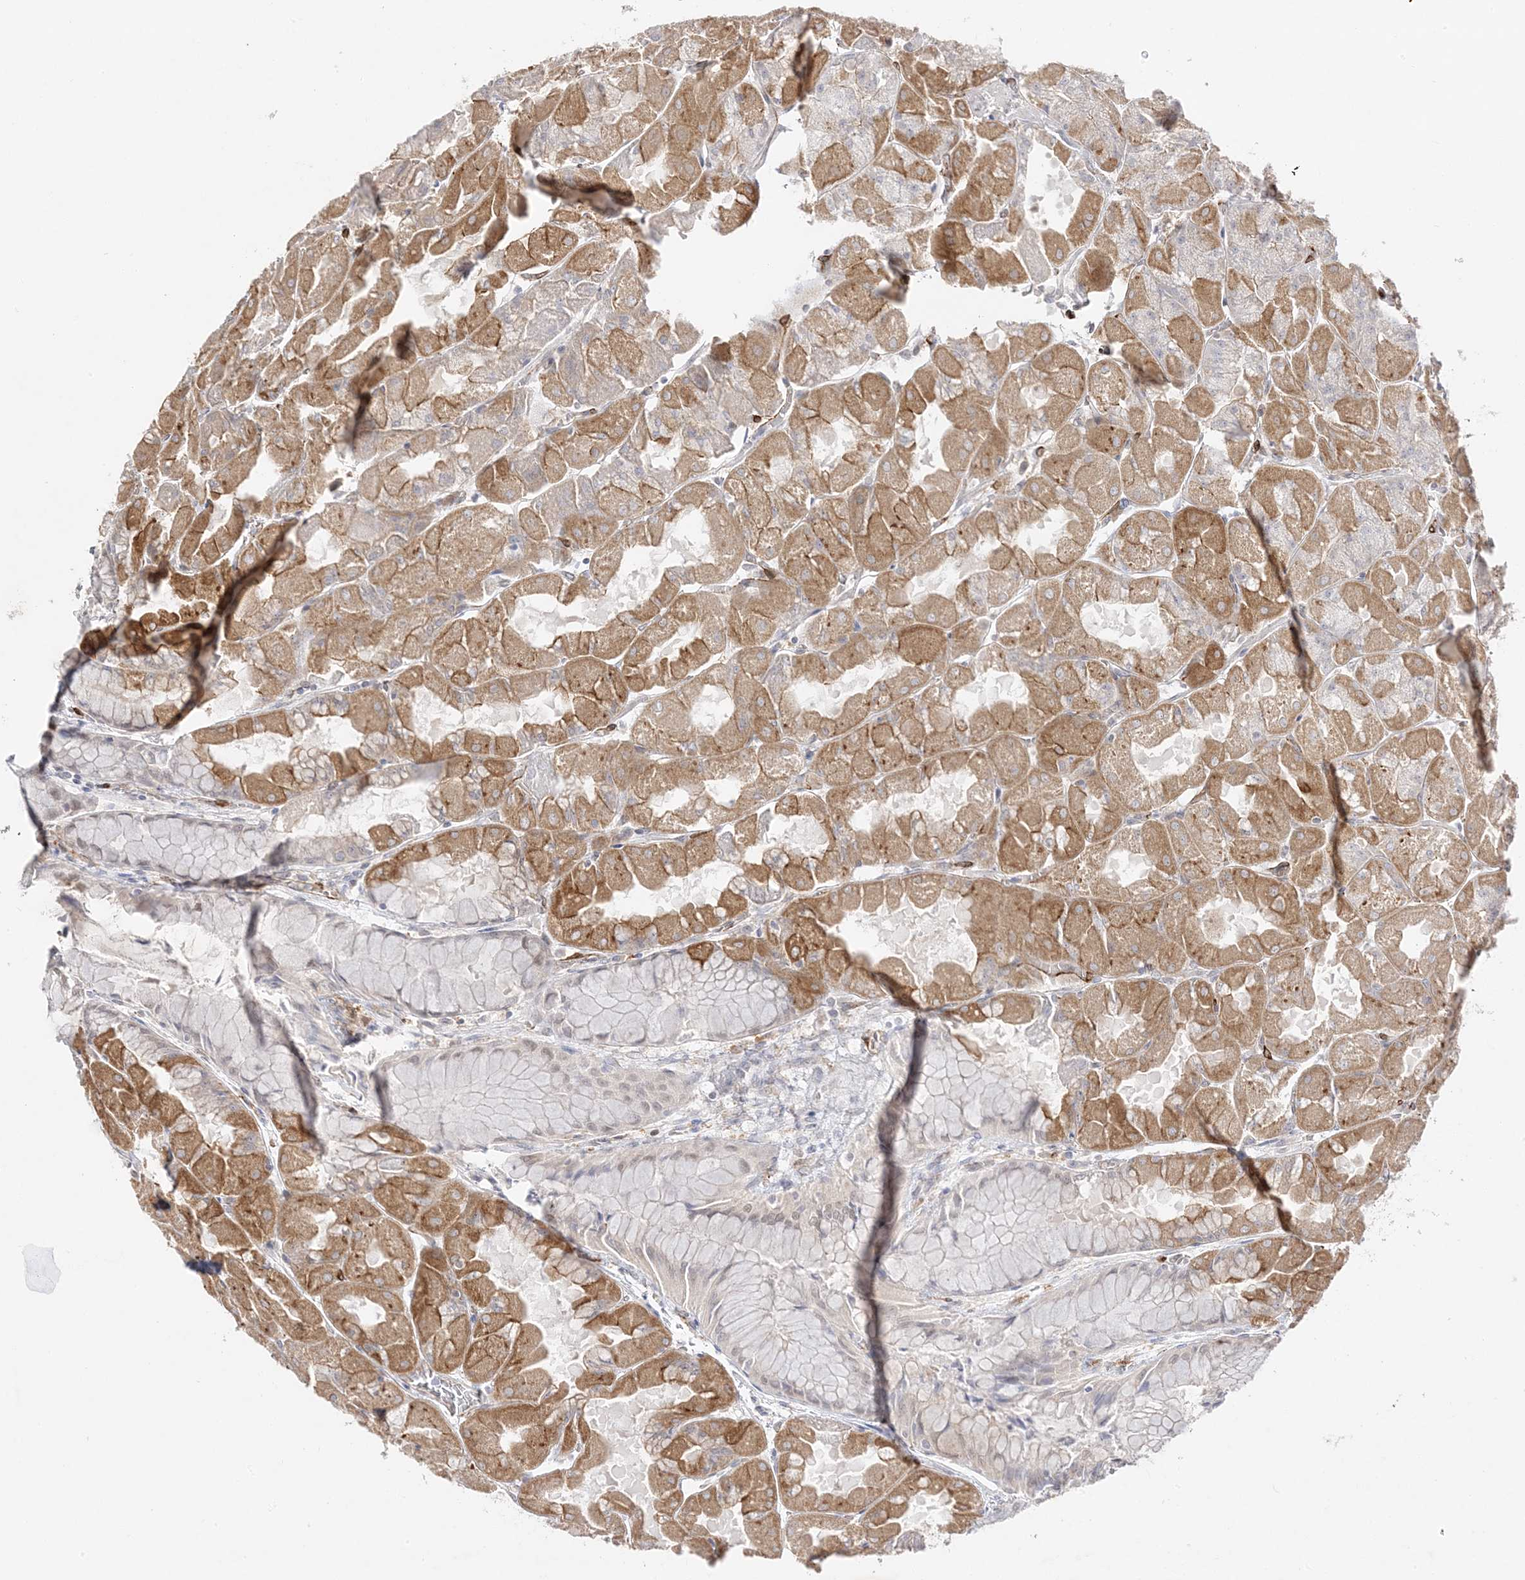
{"staining": {"intensity": "moderate", "quantity": "25%-75%", "location": "cytoplasmic/membranous"}, "tissue": "stomach", "cell_type": "Glandular cells", "image_type": "normal", "snomed": [{"axis": "morphology", "description": "Normal tissue, NOS"}, {"axis": "topography", "description": "Stomach"}], "caption": "The photomicrograph shows staining of benign stomach, revealing moderate cytoplasmic/membranous protein staining (brown color) within glandular cells. (IHC, brightfield microscopy, high magnification).", "gene": "C2CD2", "patient": {"sex": "female", "age": 61}}